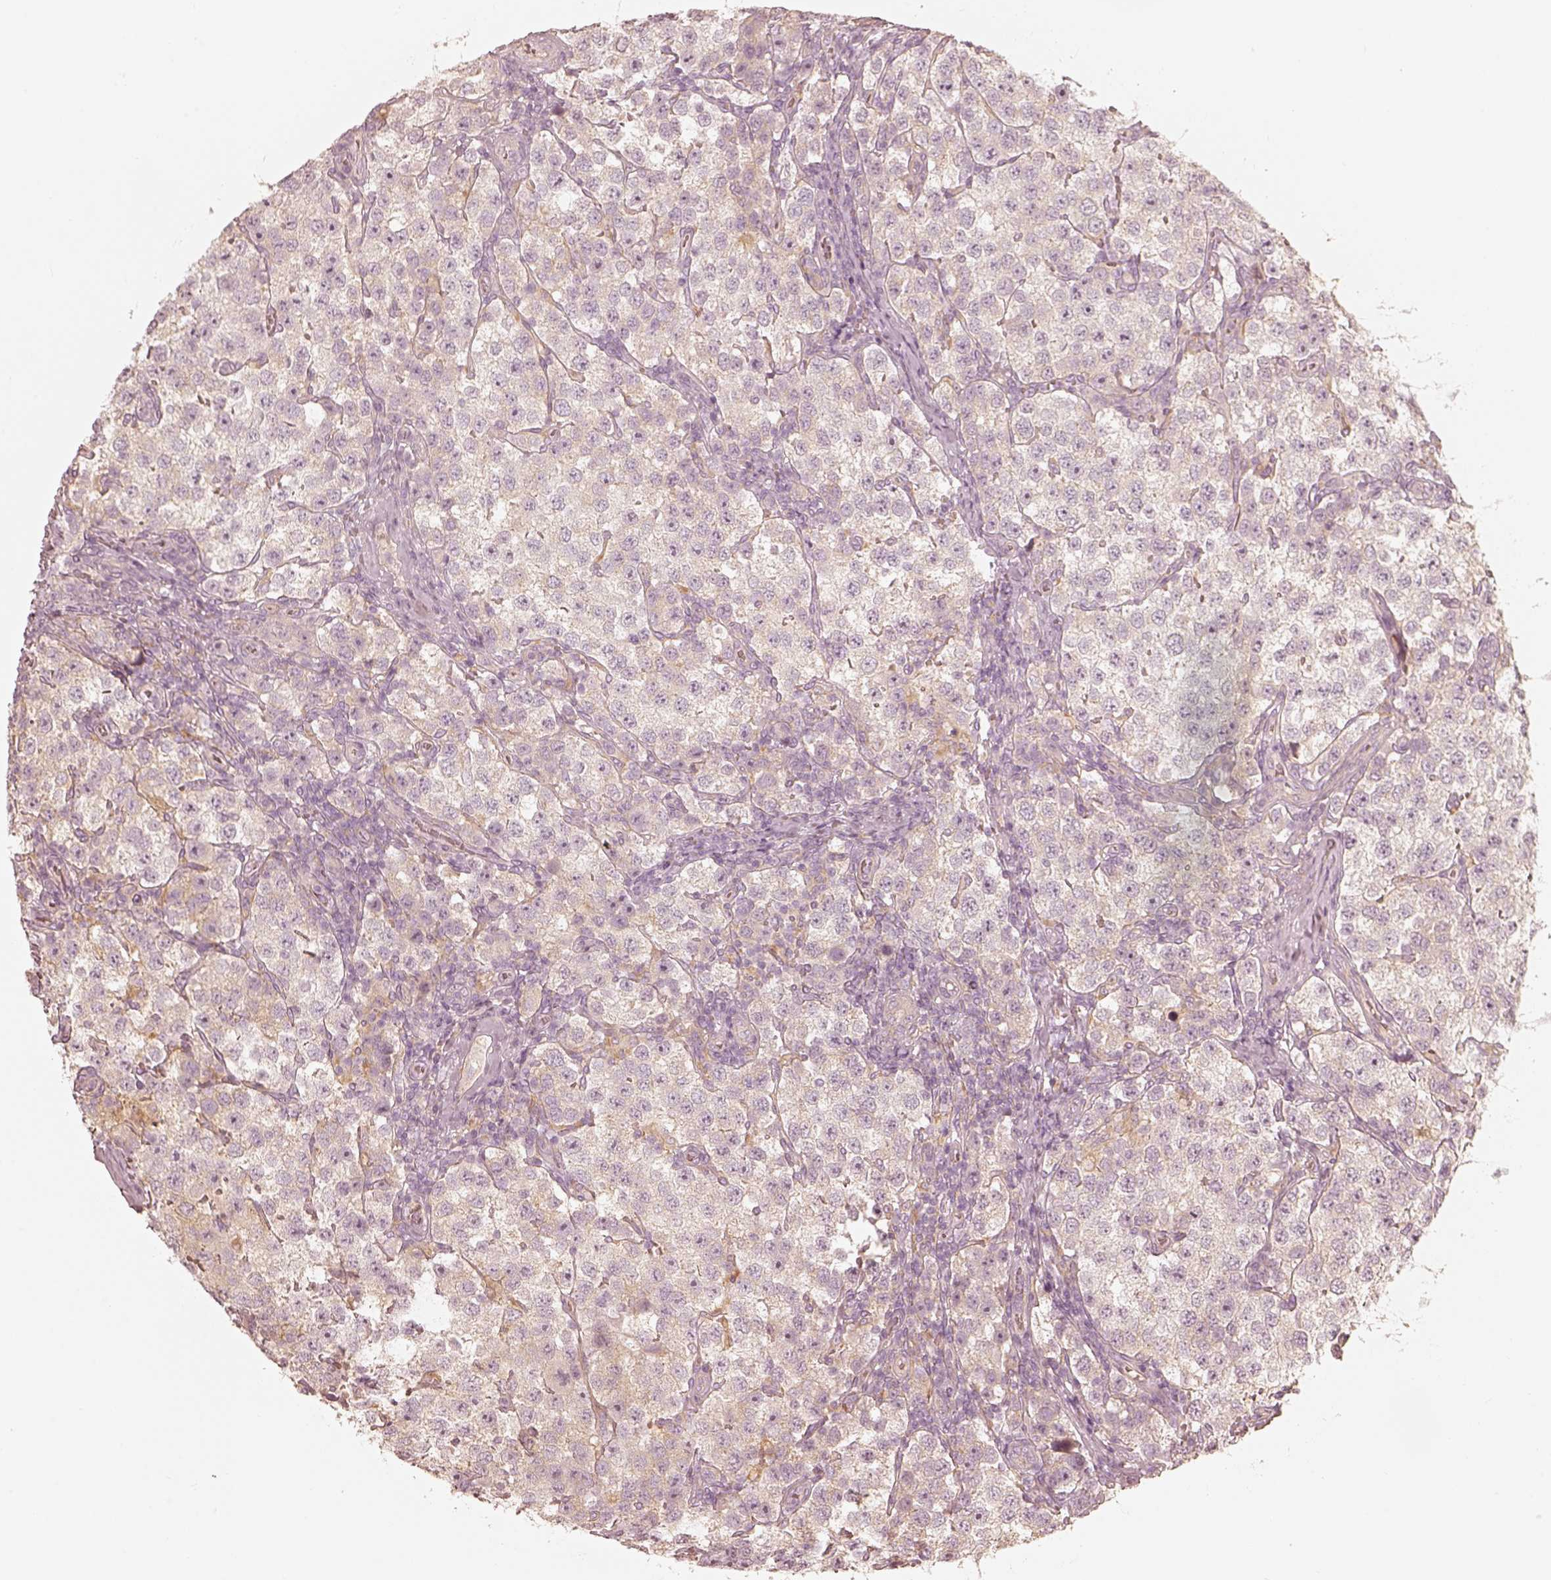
{"staining": {"intensity": "negative", "quantity": "none", "location": "none"}, "tissue": "testis cancer", "cell_type": "Tumor cells", "image_type": "cancer", "snomed": [{"axis": "morphology", "description": "Seminoma, NOS"}, {"axis": "topography", "description": "Testis"}], "caption": "IHC histopathology image of testis cancer (seminoma) stained for a protein (brown), which exhibits no staining in tumor cells.", "gene": "FMNL2", "patient": {"sex": "male", "age": 37}}